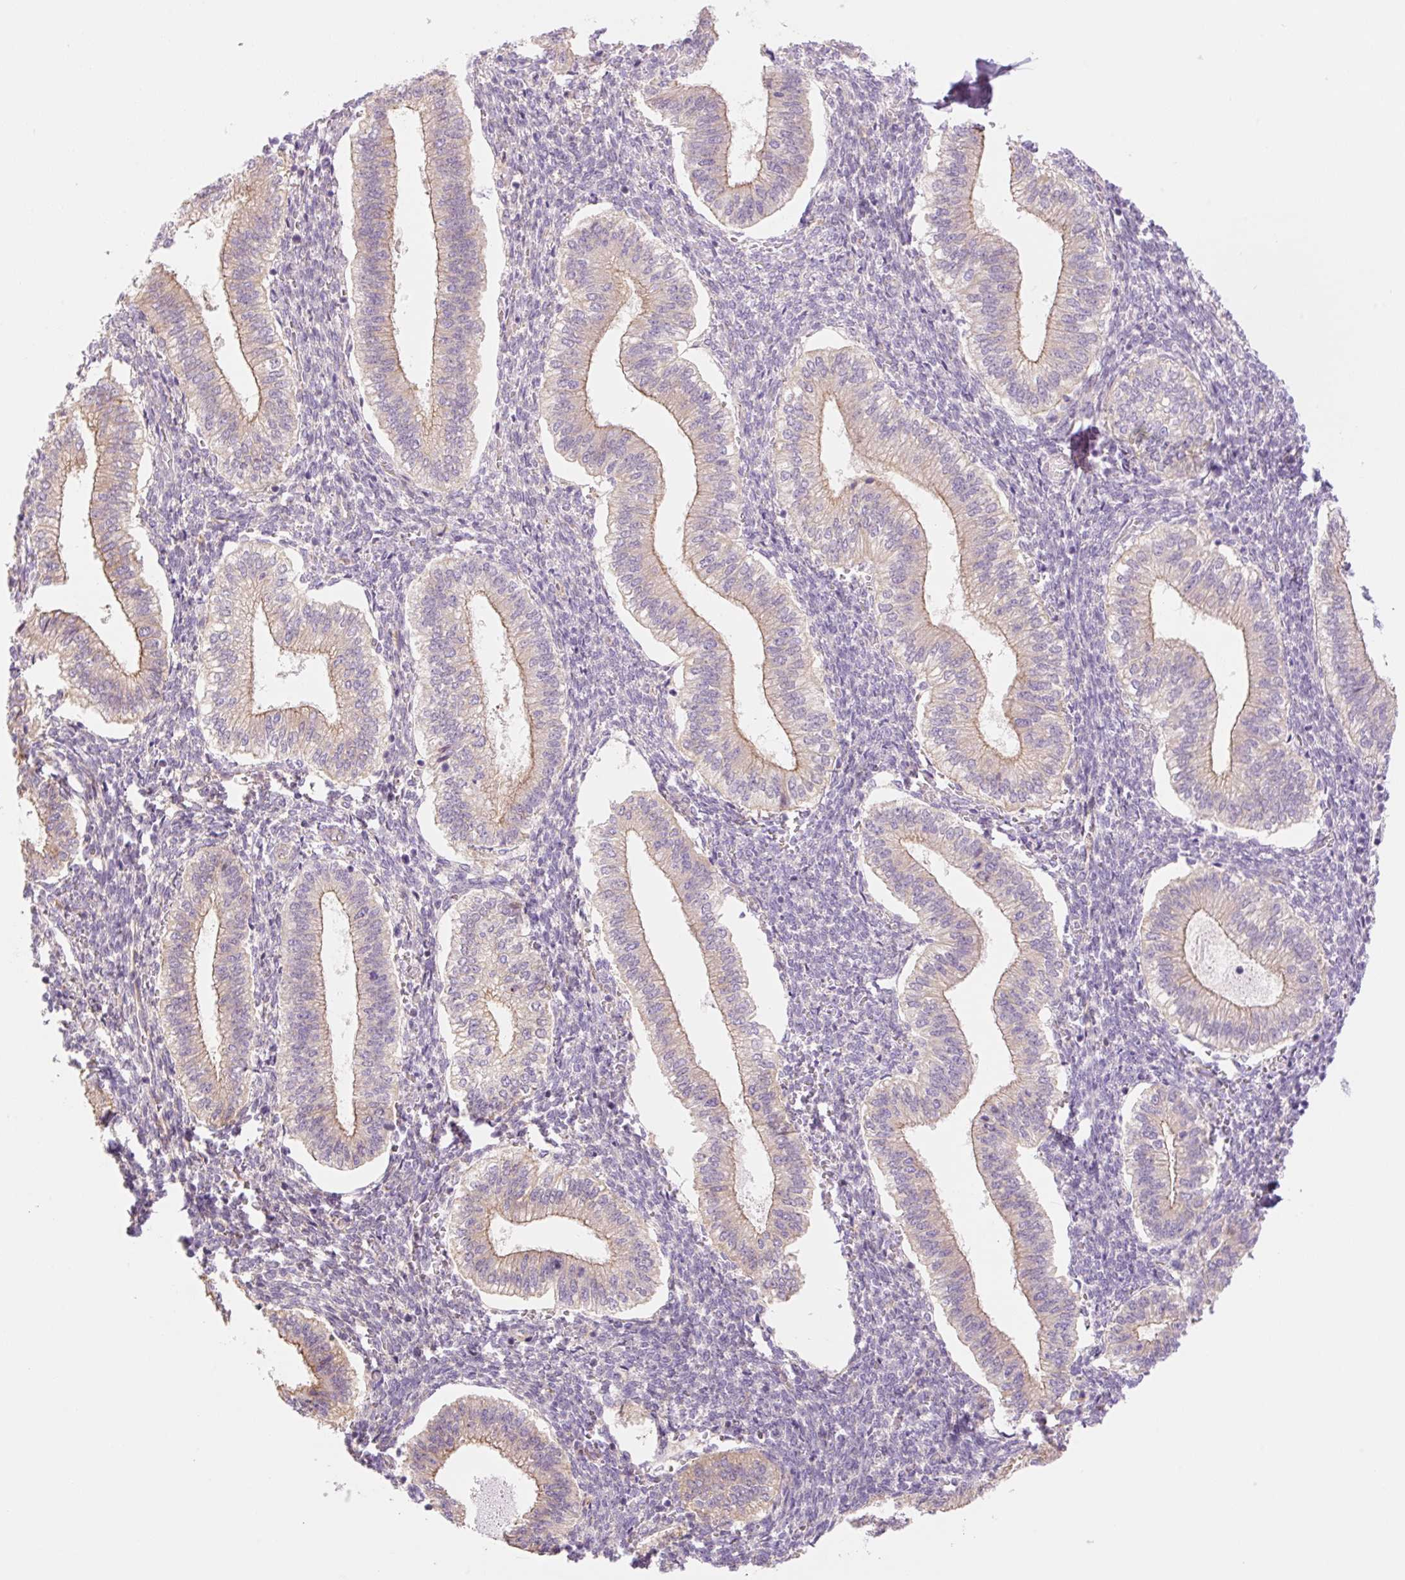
{"staining": {"intensity": "weak", "quantity": "25%-75%", "location": "cytoplasmic/membranous"}, "tissue": "endometrium", "cell_type": "Cells in endometrial stroma", "image_type": "normal", "snomed": [{"axis": "morphology", "description": "Normal tissue, NOS"}, {"axis": "topography", "description": "Endometrium"}], "caption": "Endometrium stained for a protein displays weak cytoplasmic/membranous positivity in cells in endometrial stroma.", "gene": "NLRP5", "patient": {"sex": "female", "age": 25}}